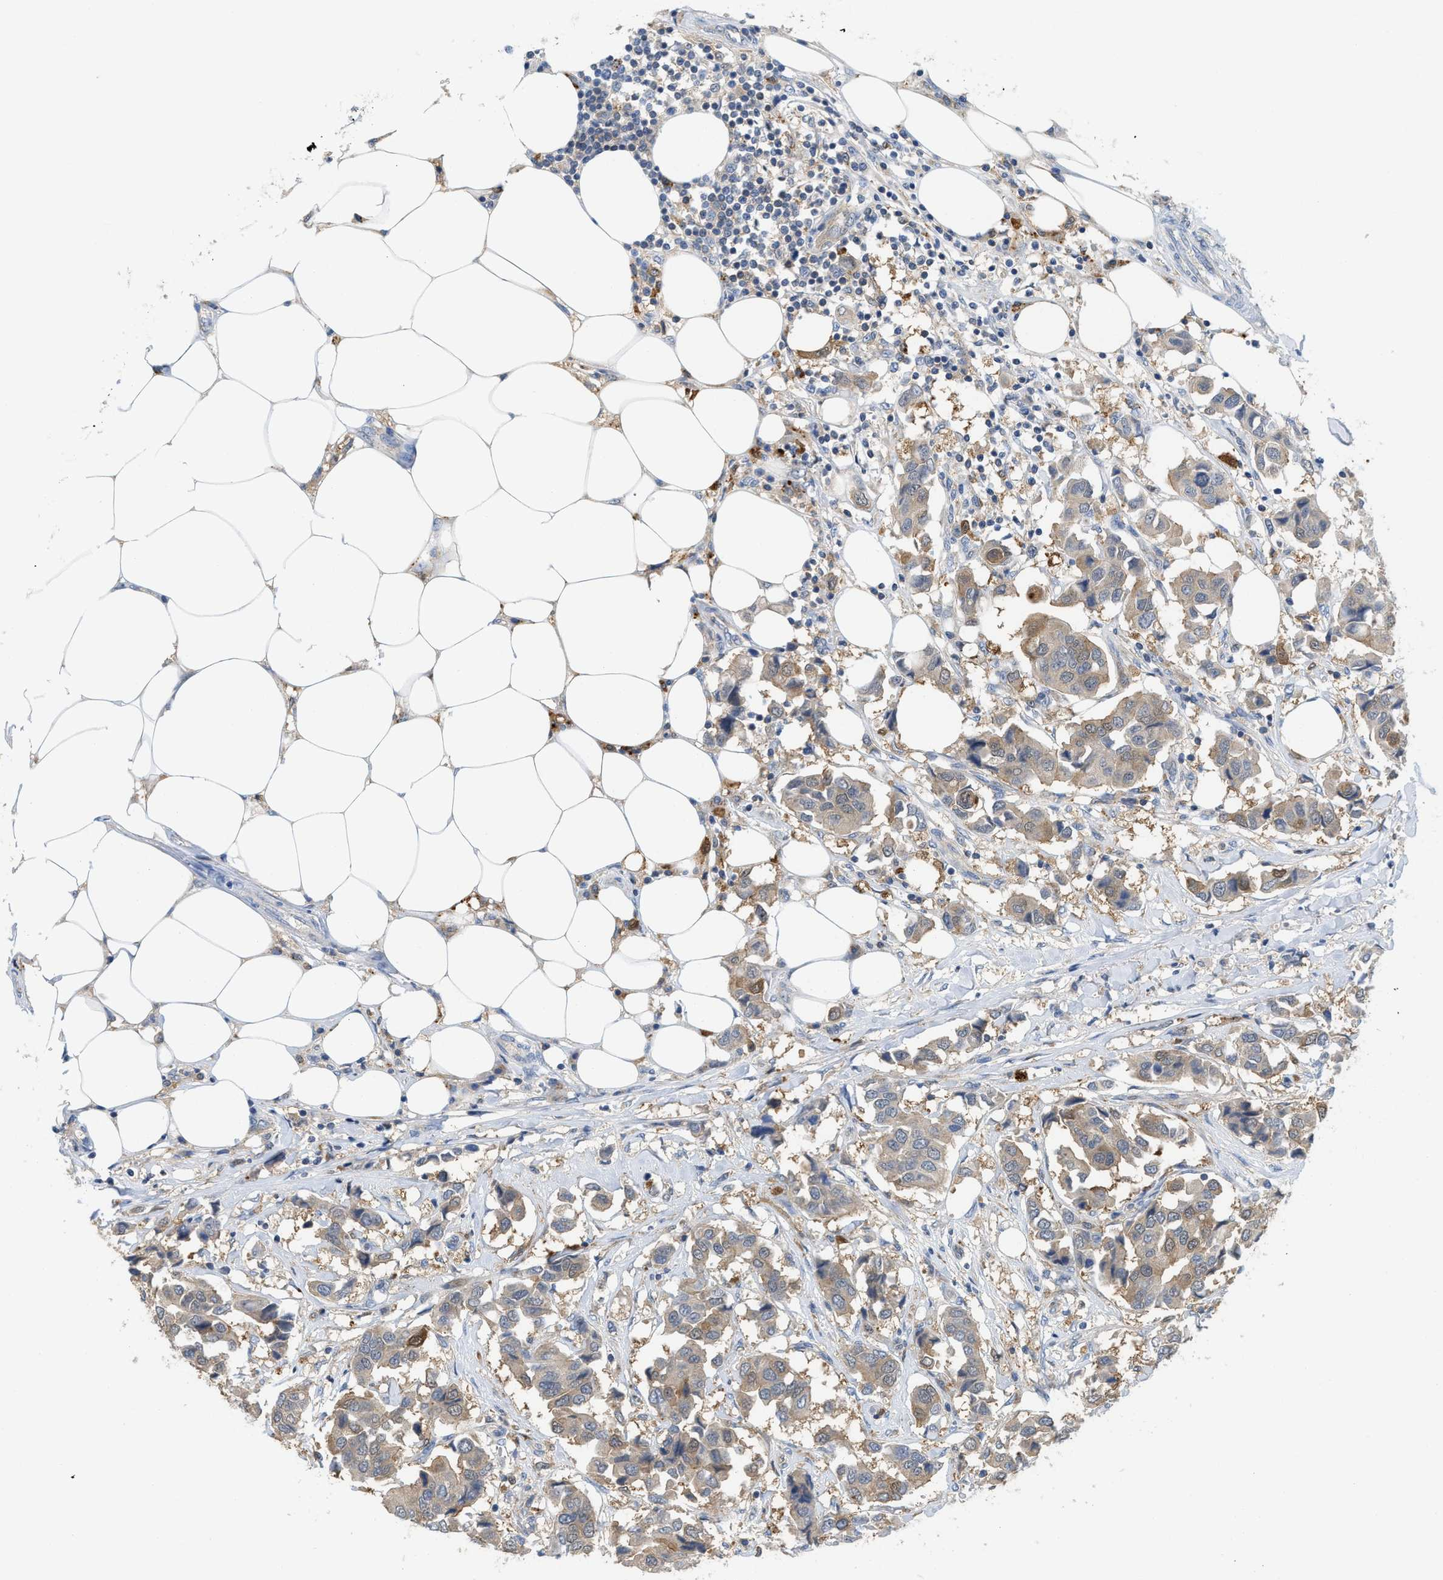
{"staining": {"intensity": "weak", "quantity": ">75%", "location": "cytoplasmic/membranous"}, "tissue": "breast cancer", "cell_type": "Tumor cells", "image_type": "cancer", "snomed": [{"axis": "morphology", "description": "Duct carcinoma"}, {"axis": "topography", "description": "Breast"}], "caption": "Human infiltrating ductal carcinoma (breast) stained with a protein marker shows weak staining in tumor cells.", "gene": "CSTB", "patient": {"sex": "female", "age": 80}}